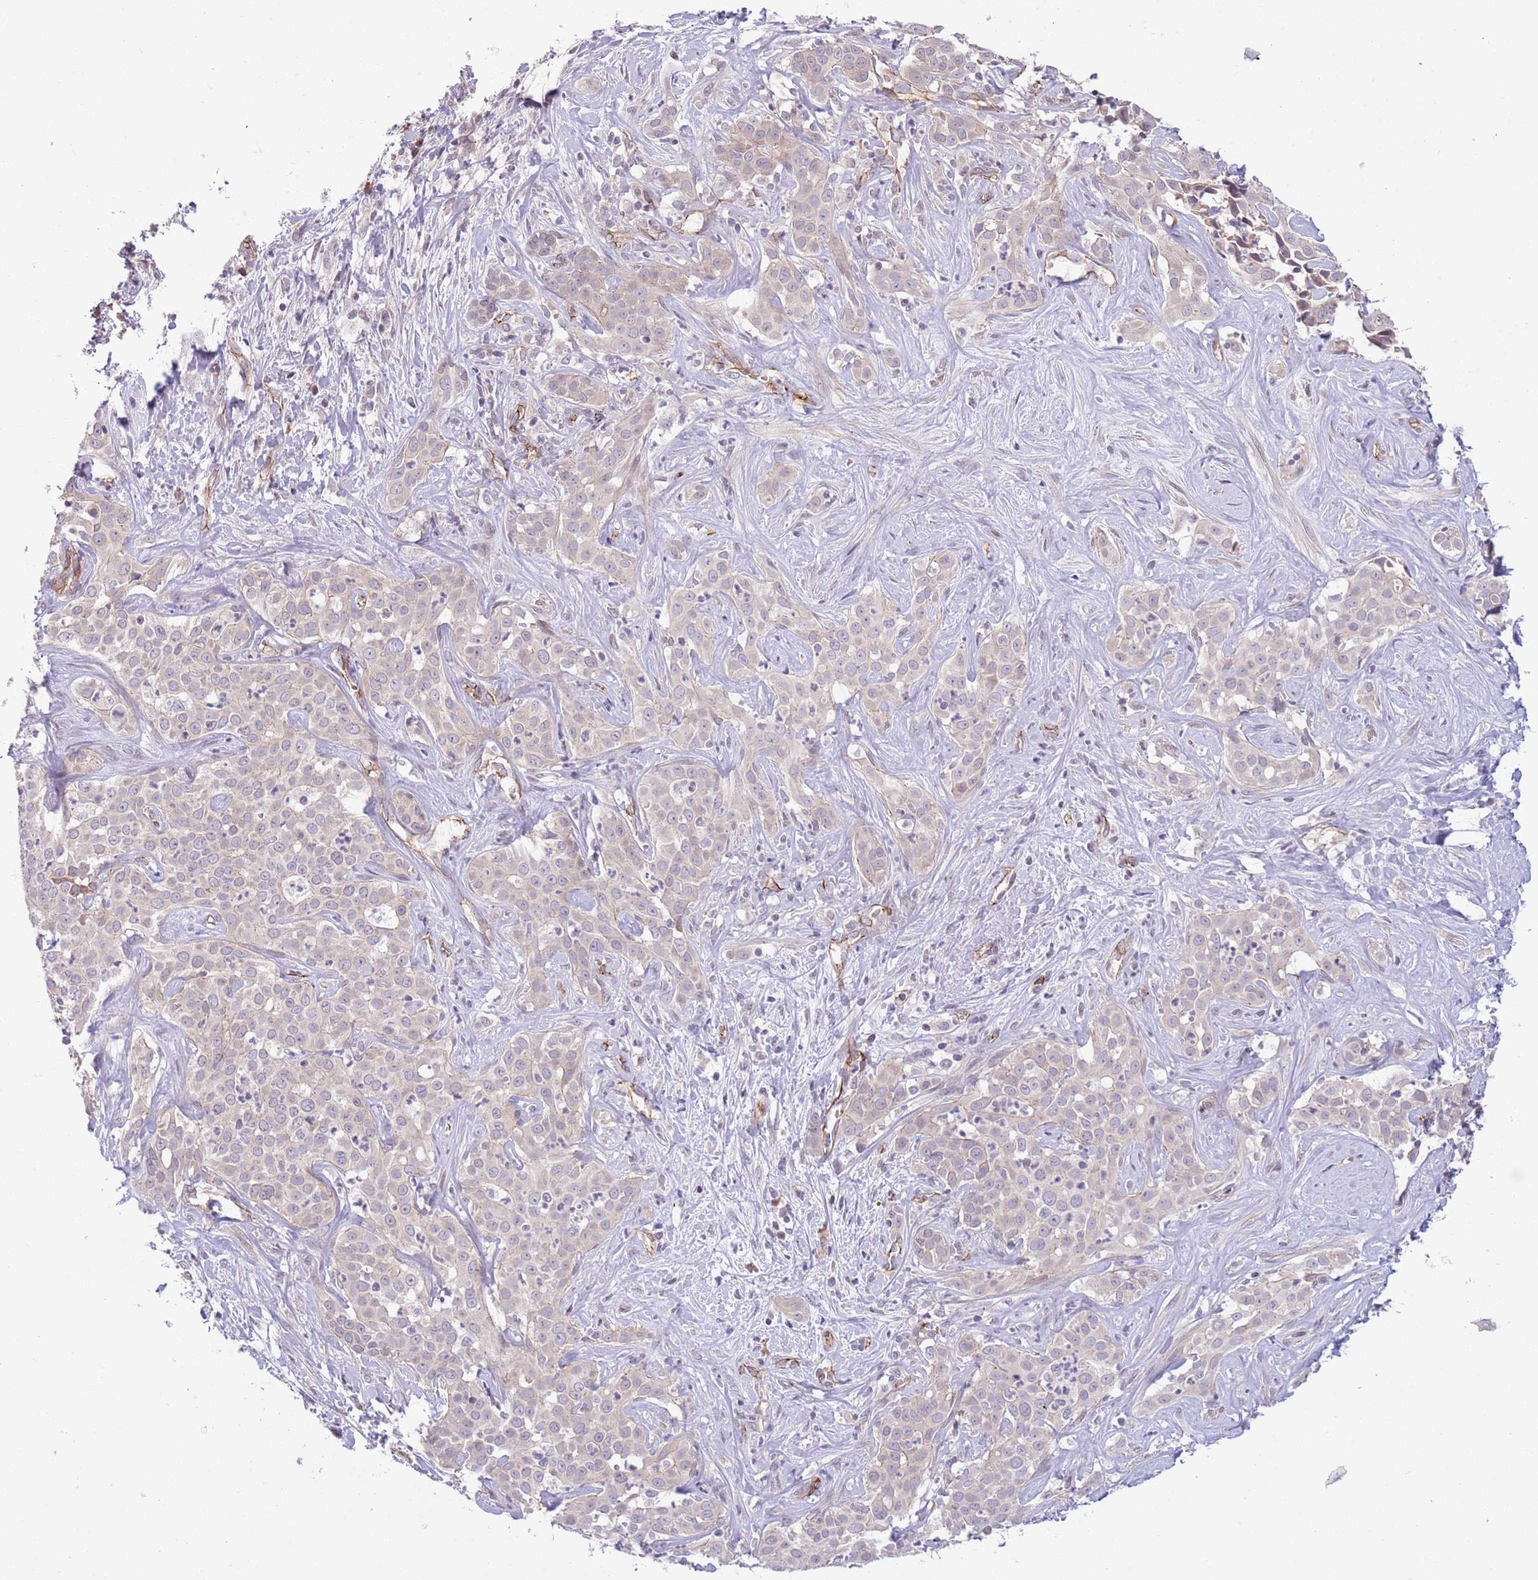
{"staining": {"intensity": "negative", "quantity": "none", "location": "none"}, "tissue": "liver cancer", "cell_type": "Tumor cells", "image_type": "cancer", "snomed": [{"axis": "morphology", "description": "Cholangiocarcinoma"}, {"axis": "topography", "description": "Liver"}], "caption": "A micrograph of liver cancer (cholangiocarcinoma) stained for a protein displays no brown staining in tumor cells.", "gene": "DPP10", "patient": {"sex": "male", "age": 67}}